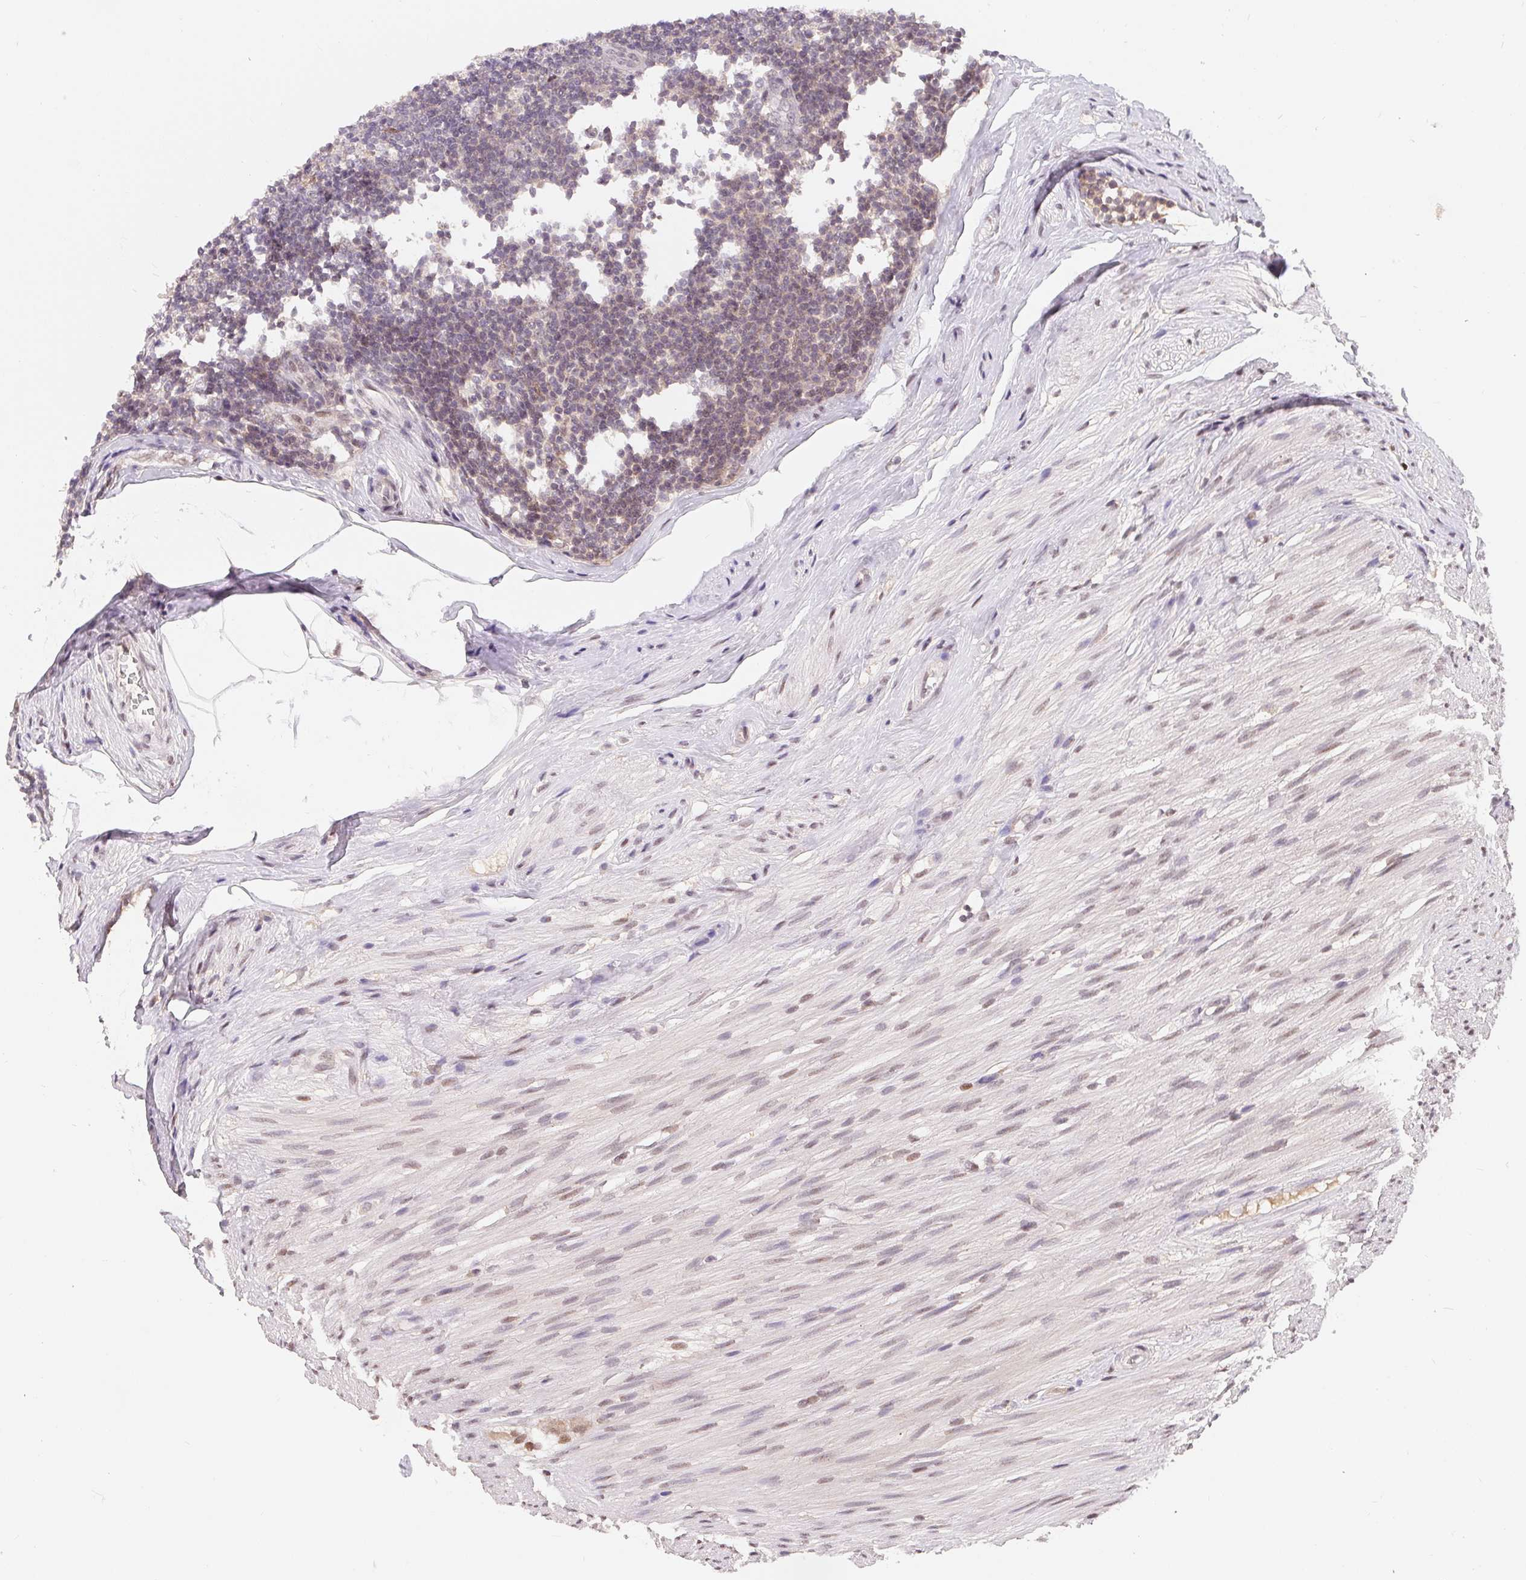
{"staining": {"intensity": "weak", "quantity": ">75%", "location": "cytoplasmic/membranous"}, "tissue": "appendix", "cell_type": "Glandular cells", "image_type": "normal", "snomed": [{"axis": "morphology", "description": "Normal tissue, NOS"}, {"axis": "topography", "description": "Appendix"}], "caption": "Brown immunohistochemical staining in unremarkable appendix exhibits weak cytoplasmic/membranous positivity in approximately >75% of glandular cells.", "gene": "HMGN3", "patient": {"sex": "female", "age": 56}}